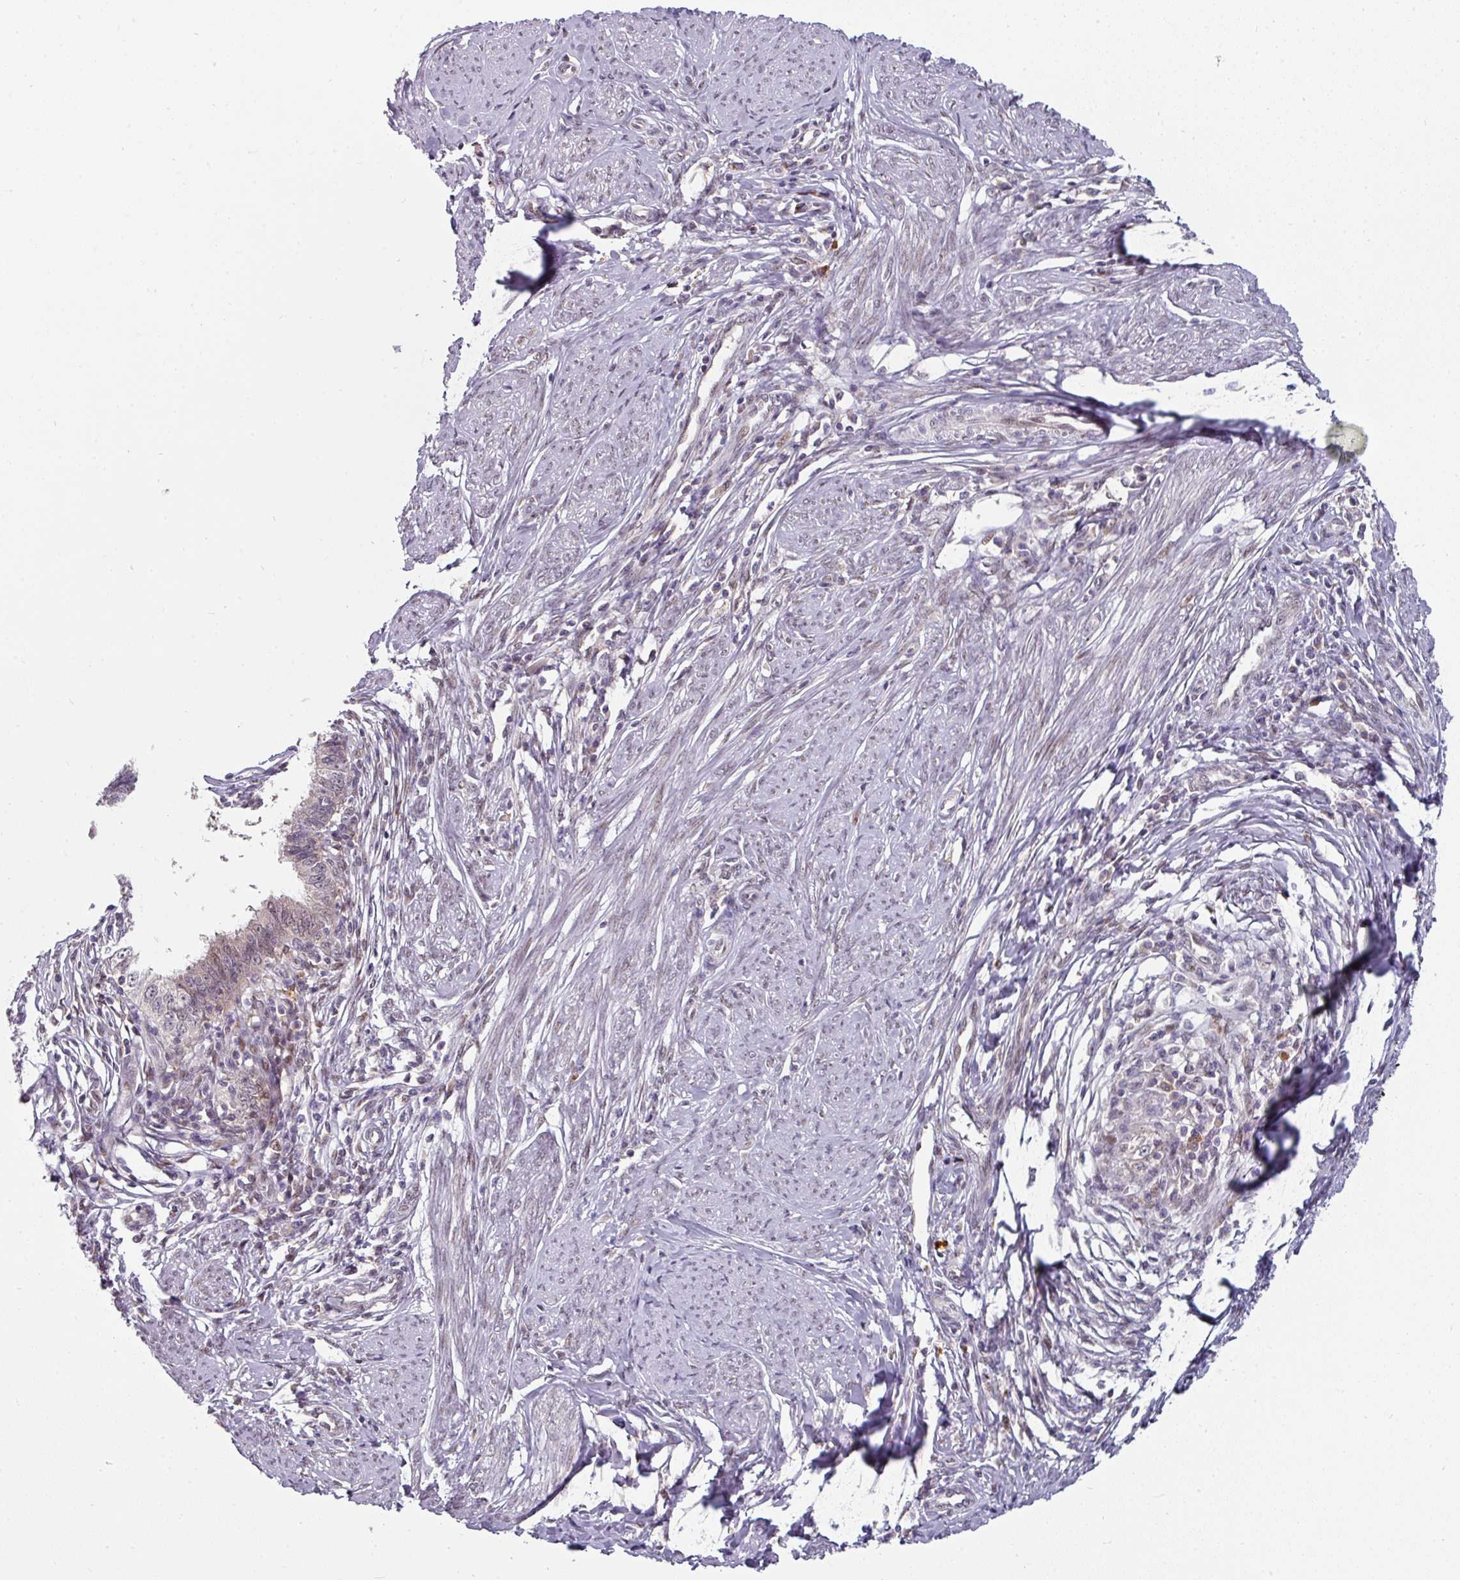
{"staining": {"intensity": "weak", "quantity": "<25%", "location": "cytoplasmic/membranous,nuclear"}, "tissue": "cervical cancer", "cell_type": "Tumor cells", "image_type": "cancer", "snomed": [{"axis": "morphology", "description": "Adenocarcinoma, NOS"}, {"axis": "topography", "description": "Cervix"}], "caption": "There is no significant staining in tumor cells of cervical adenocarcinoma. The staining is performed using DAB brown chromogen with nuclei counter-stained in using hematoxylin.", "gene": "SWSAP1", "patient": {"sex": "female", "age": 36}}